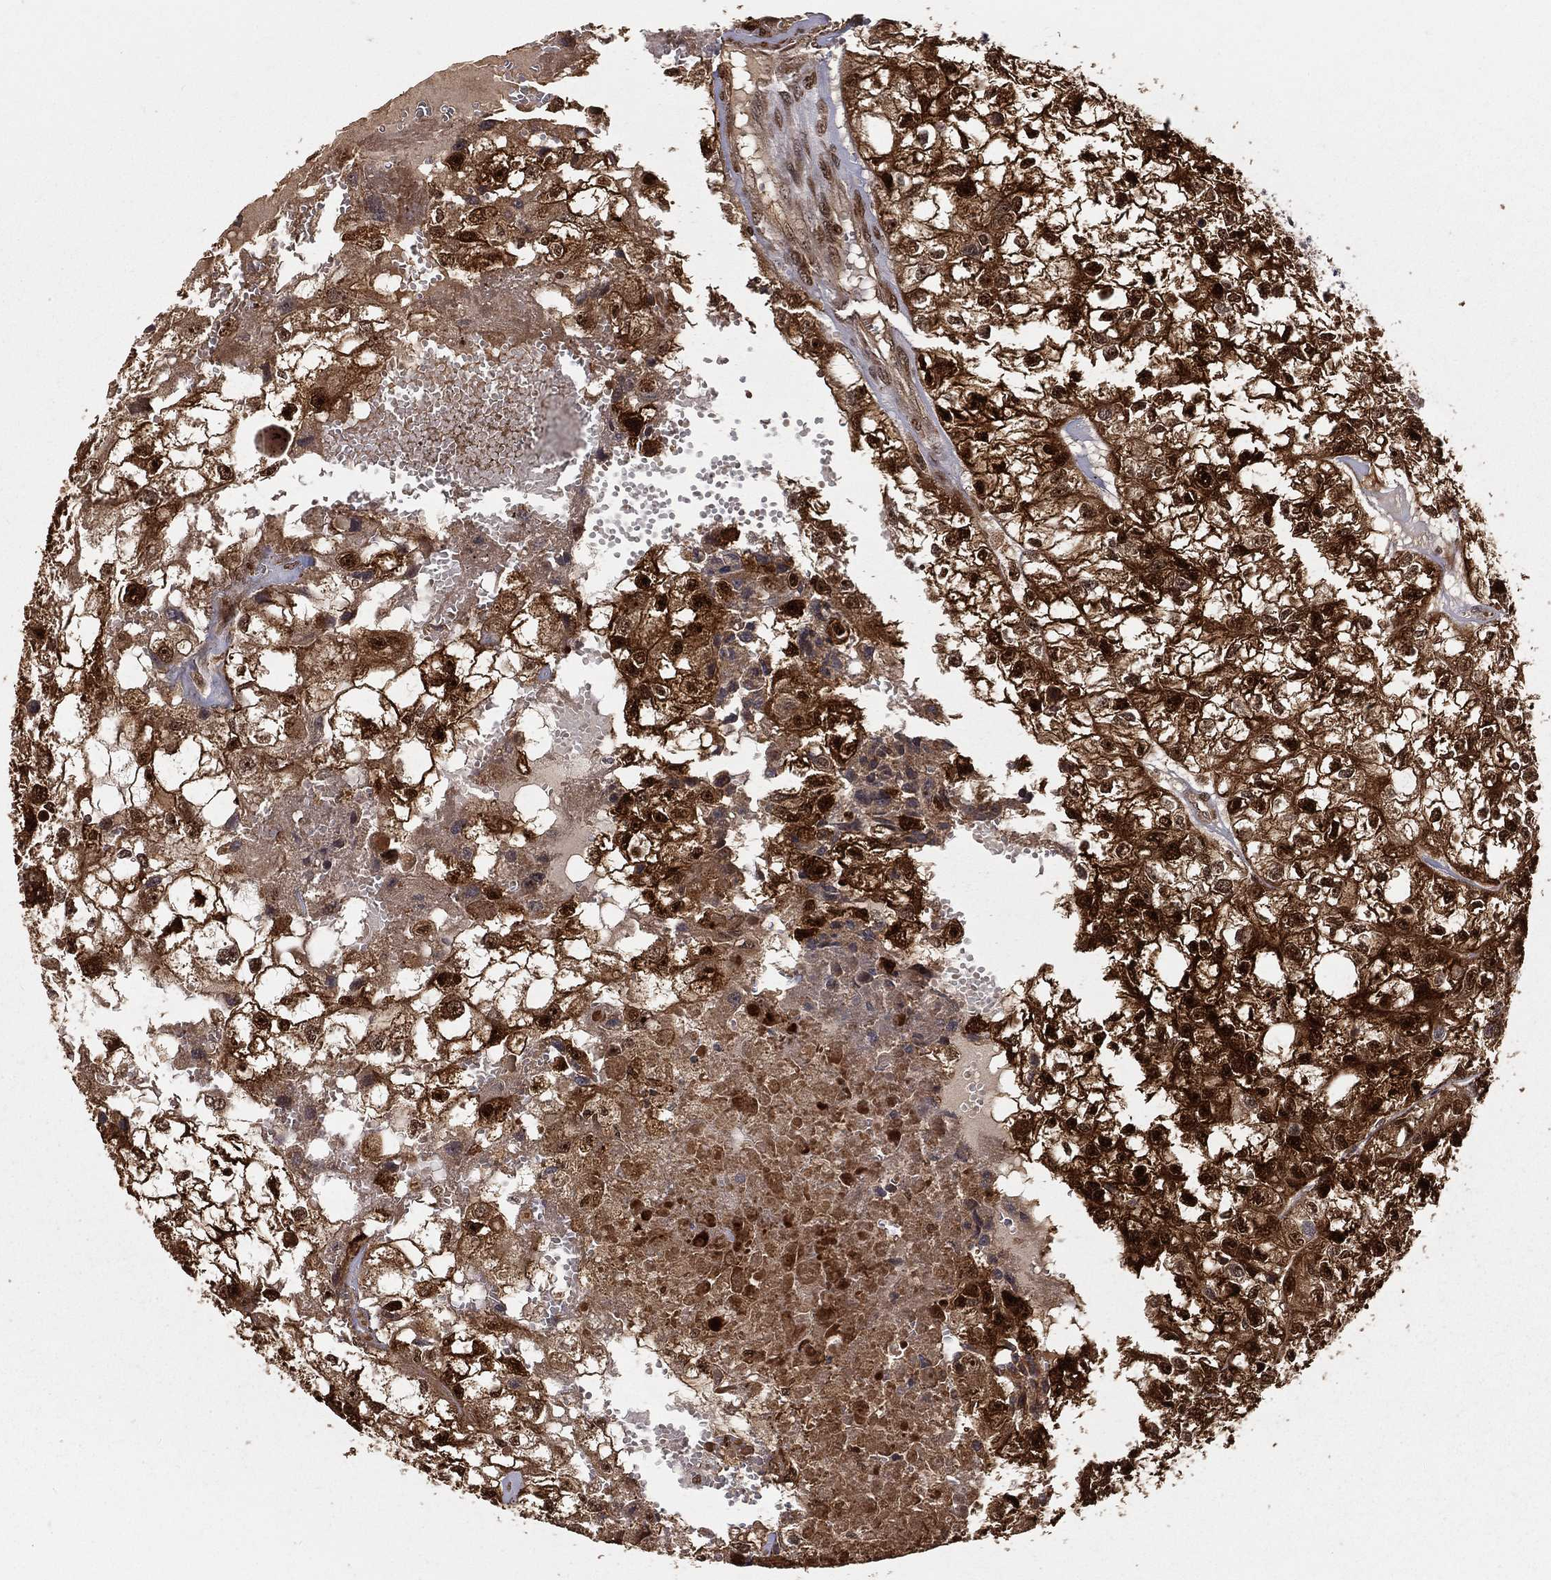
{"staining": {"intensity": "strong", "quantity": ">75%", "location": "cytoplasmic/membranous,nuclear"}, "tissue": "renal cancer", "cell_type": "Tumor cells", "image_type": "cancer", "snomed": [{"axis": "morphology", "description": "Adenocarcinoma, NOS"}, {"axis": "topography", "description": "Kidney"}], "caption": "Immunohistochemistry (IHC) micrograph of neoplastic tissue: renal cancer (adenocarcinoma) stained using immunohistochemistry demonstrates high levels of strong protein expression localized specifically in the cytoplasmic/membranous and nuclear of tumor cells, appearing as a cytoplasmic/membranous and nuclear brown color.", "gene": "MAPK1", "patient": {"sex": "male", "age": 56}}